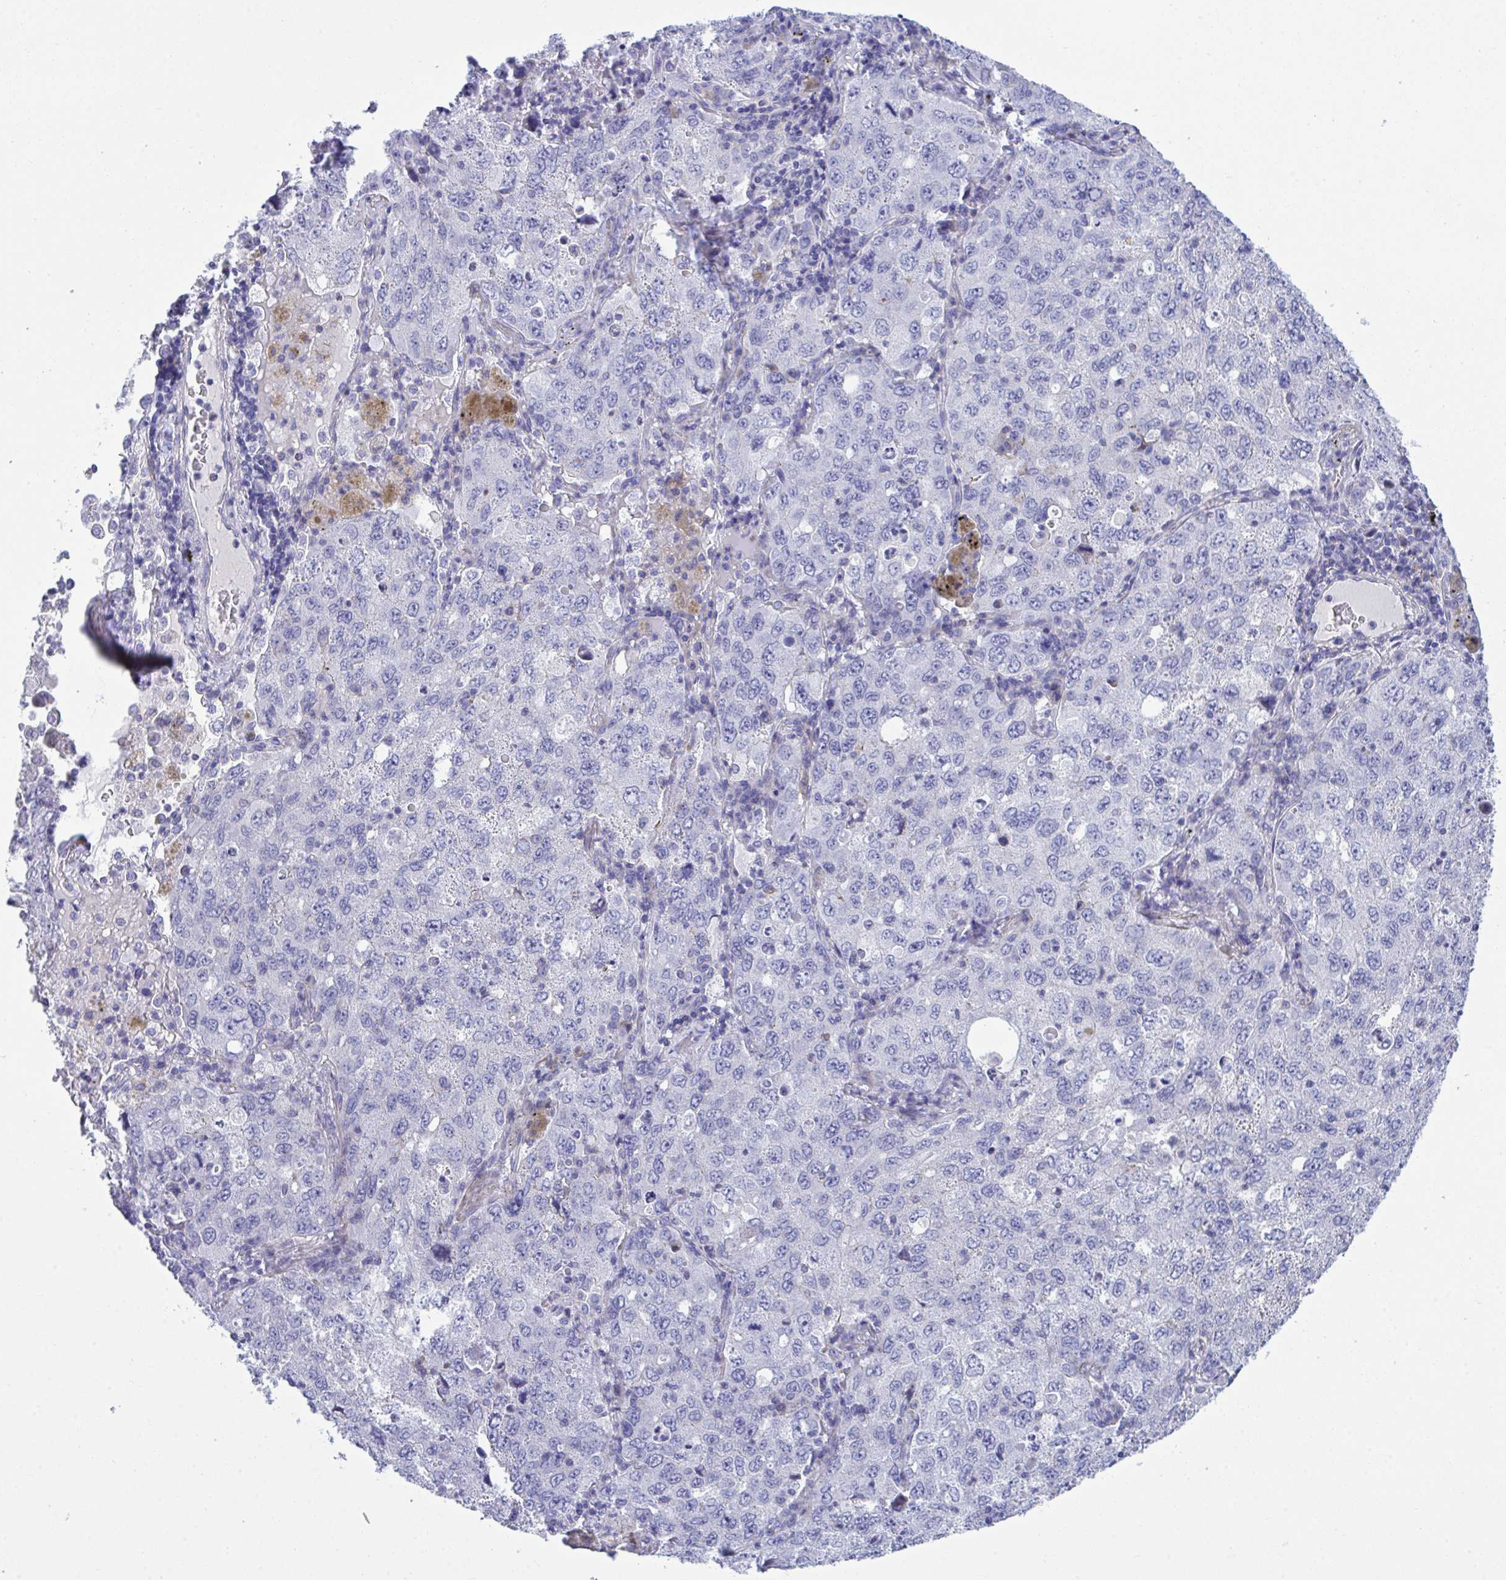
{"staining": {"intensity": "negative", "quantity": "none", "location": "none"}, "tissue": "lung cancer", "cell_type": "Tumor cells", "image_type": "cancer", "snomed": [{"axis": "morphology", "description": "Adenocarcinoma, NOS"}, {"axis": "topography", "description": "Lung"}], "caption": "DAB immunohistochemical staining of human adenocarcinoma (lung) shows no significant positivity in tumor cells.", "gene": "MED9", "patient": {"sex": "female", "age": 57}}